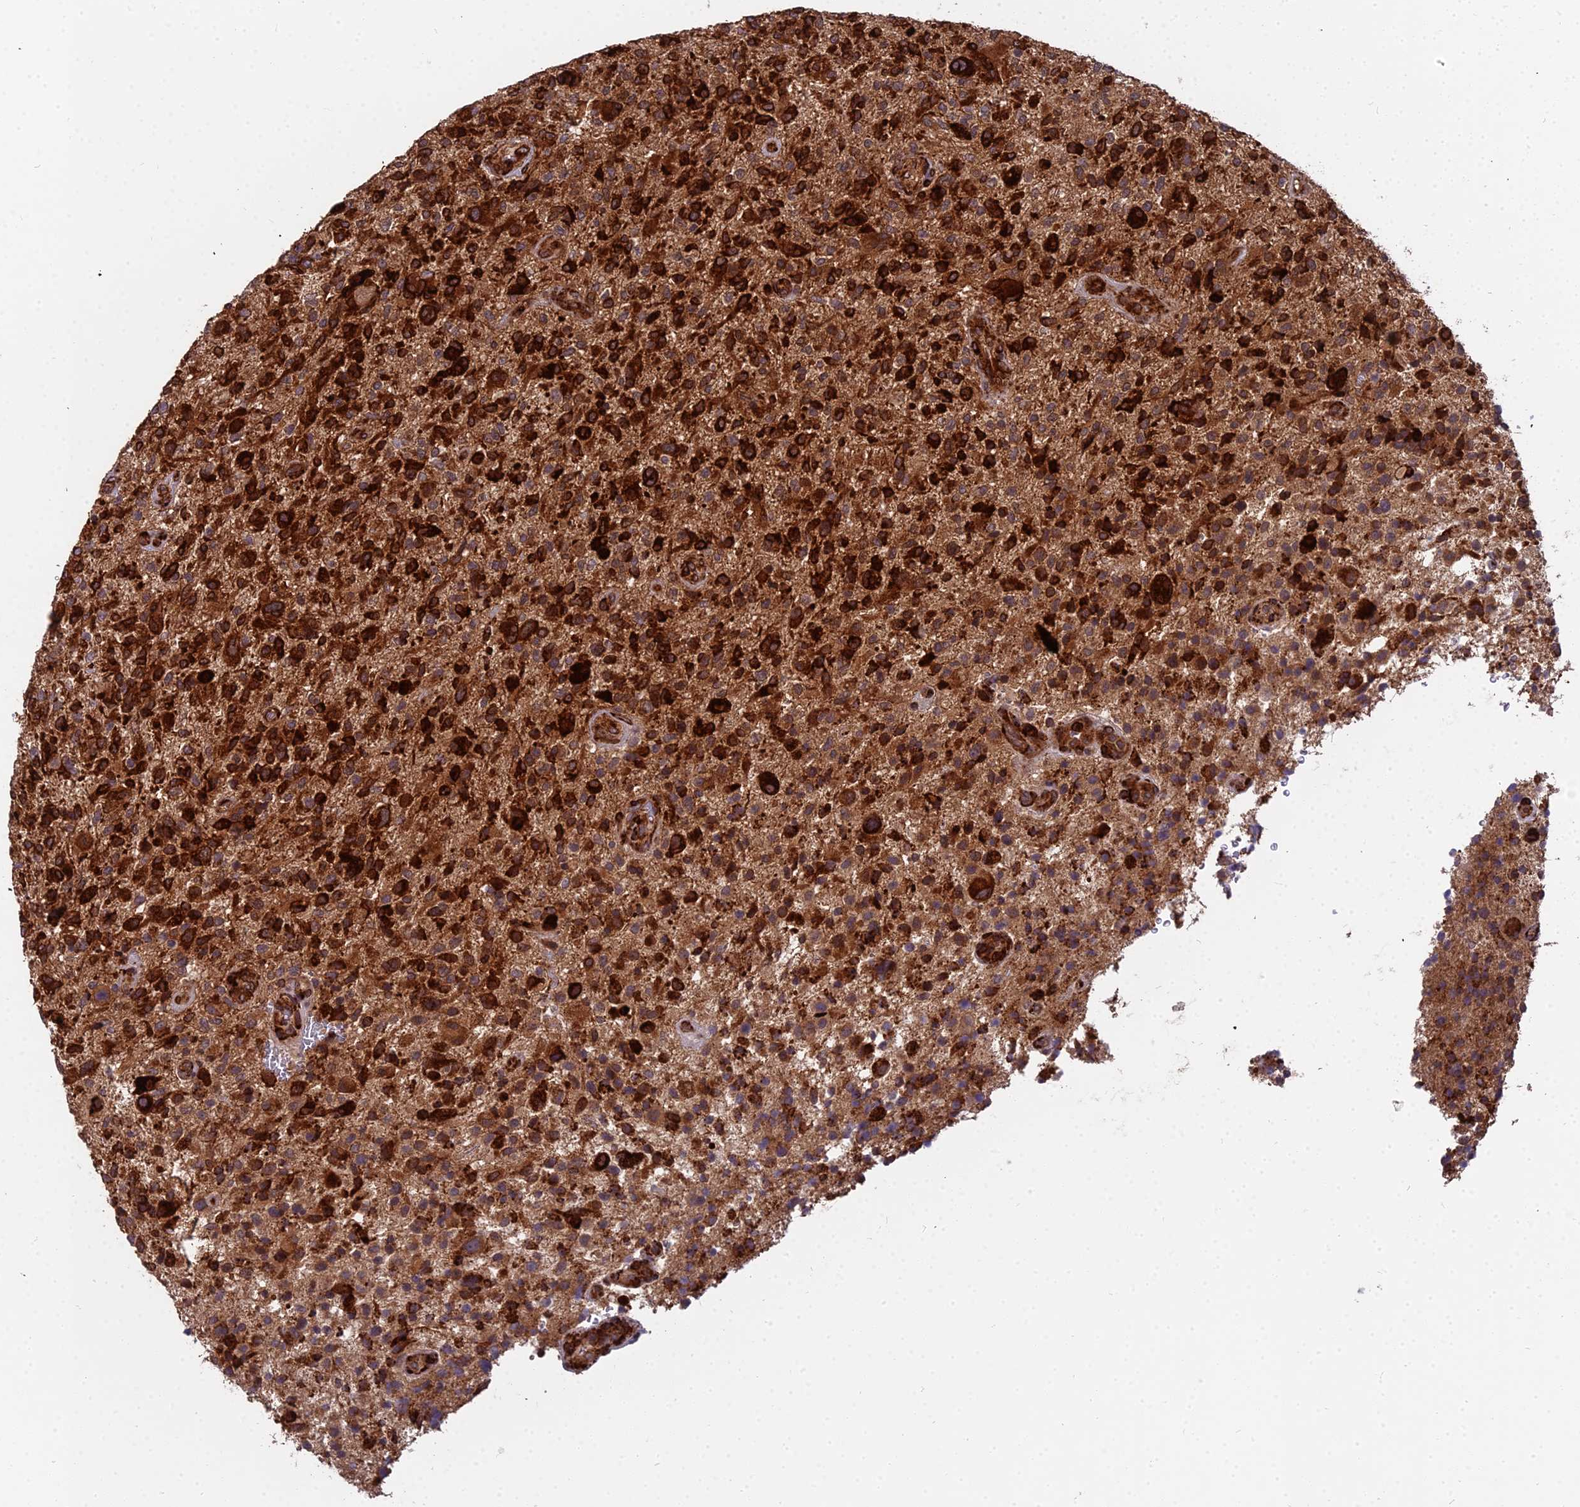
{"staining": {"intensity": "strong", "quantity": ">75%", "location": "cytoplasmic/membranous"}, "tissue": "glioma", "cell_type": "Tumor cells", "image_type": "cancer", "snomed": [{"axis": "morphology", "description": "Glioma, malignant, High grade"}, {"axis": "topography", "description": "Brain"}], "caption": "Immunohistochemistry (IHC) of human malignant glioma (high-grade) shows high levels of strong cytoplasmic/membranous staining in about >75% of tumor cells. (Brightfield microscopy of DAB IHC at high magnification).", "gene": "NDUFAF7", "patient": {"sex": "male", "age": 47}}